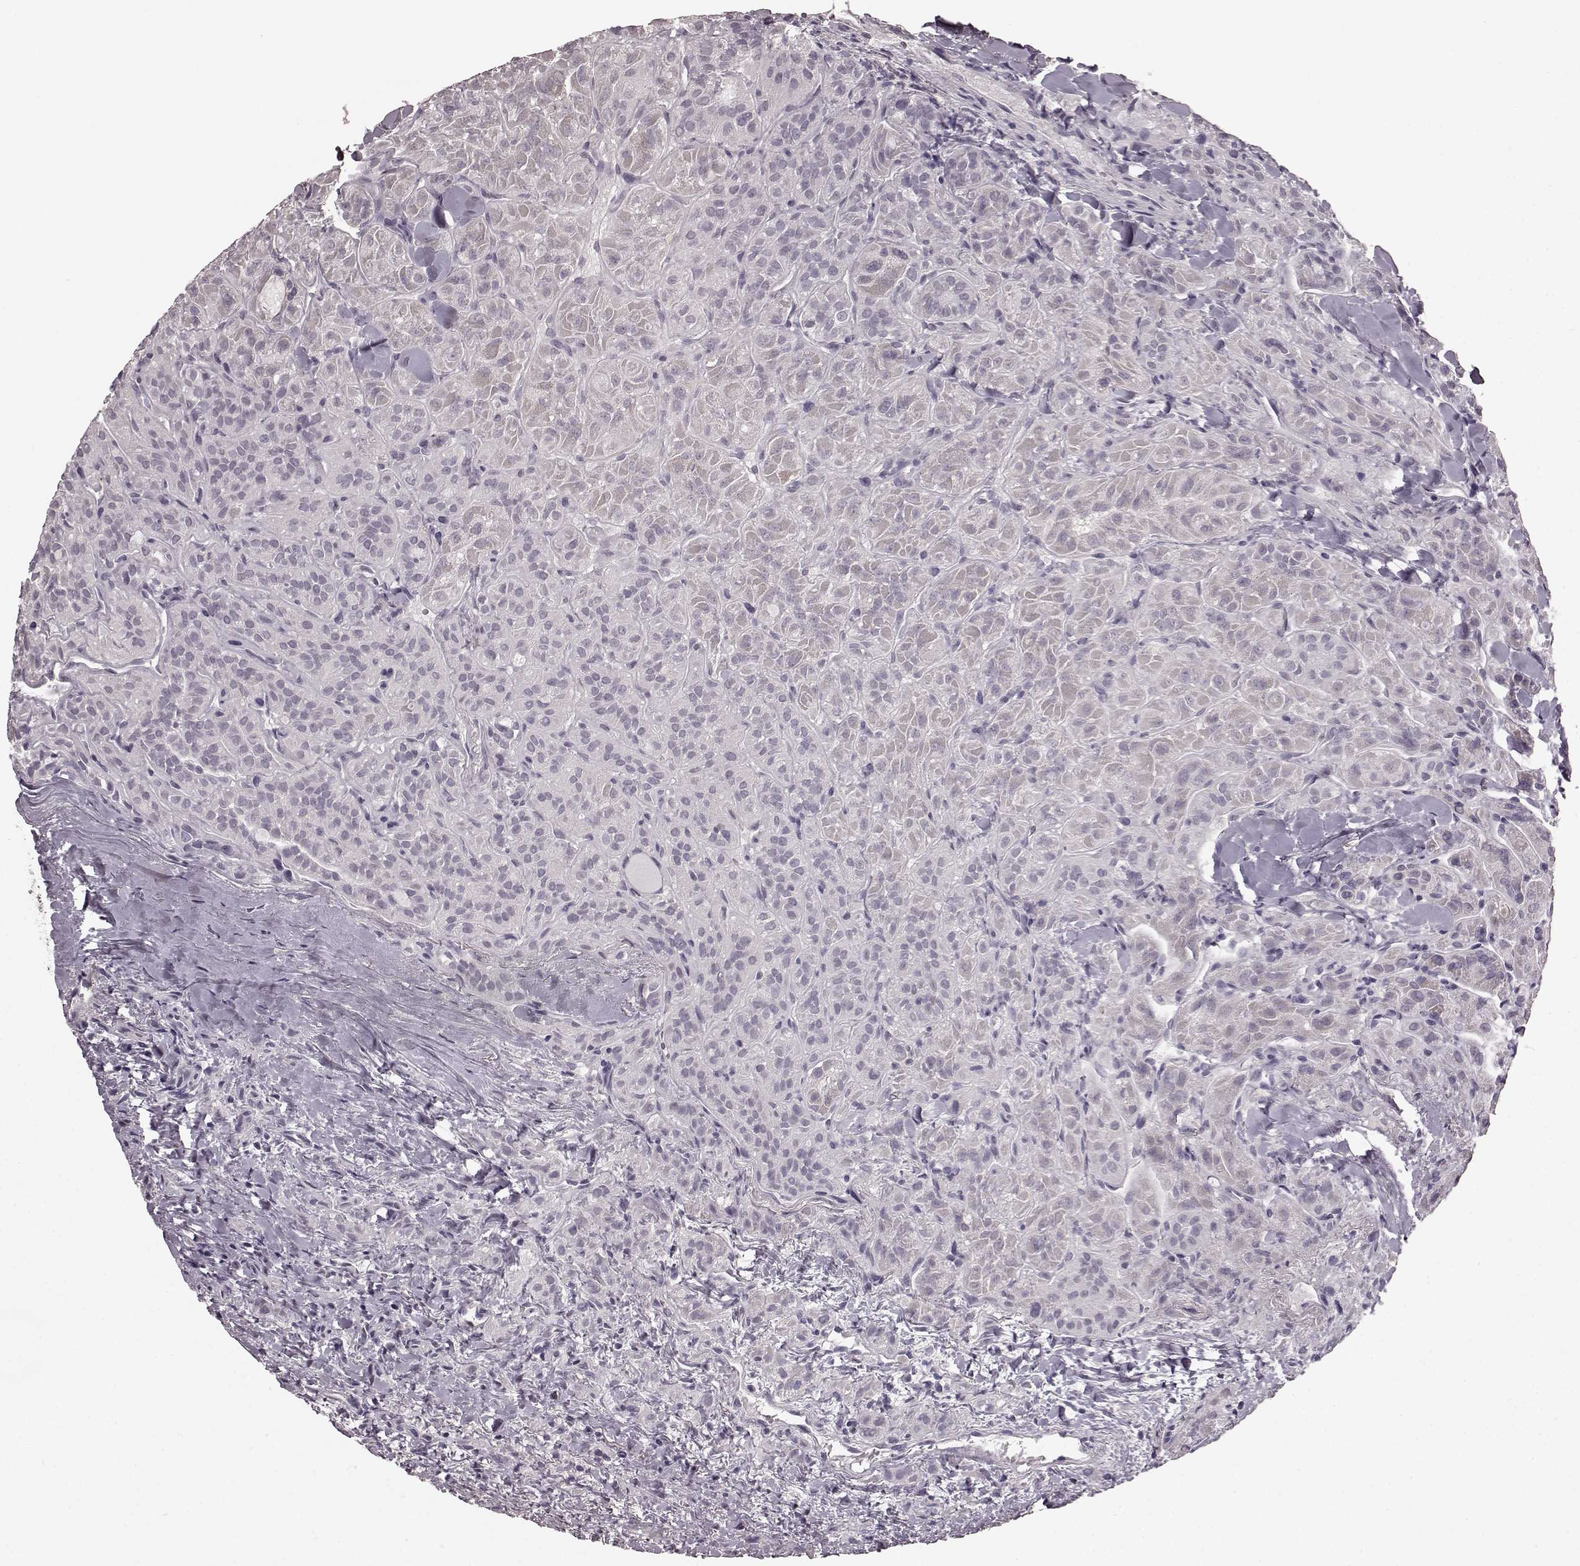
{"staining": {"intensity": "negative", "quantity": "none", "location": "none"}, "tissue": "thyroid cancer", "cell_type": "Tumor cells", "image_type": "cancer", "snomed": [{"axis": "morphology", "description": "Papillary adenocarcinoma, NOS"}, {"axis": "topography", "description": "Thyroid gland"}], "caption": "IHC of papillary adenocarcinoma (thyroid) exhibits no positivity in tumor cells.", "gene": "CD28", "patient": {"sex": "female", "age": 45}}